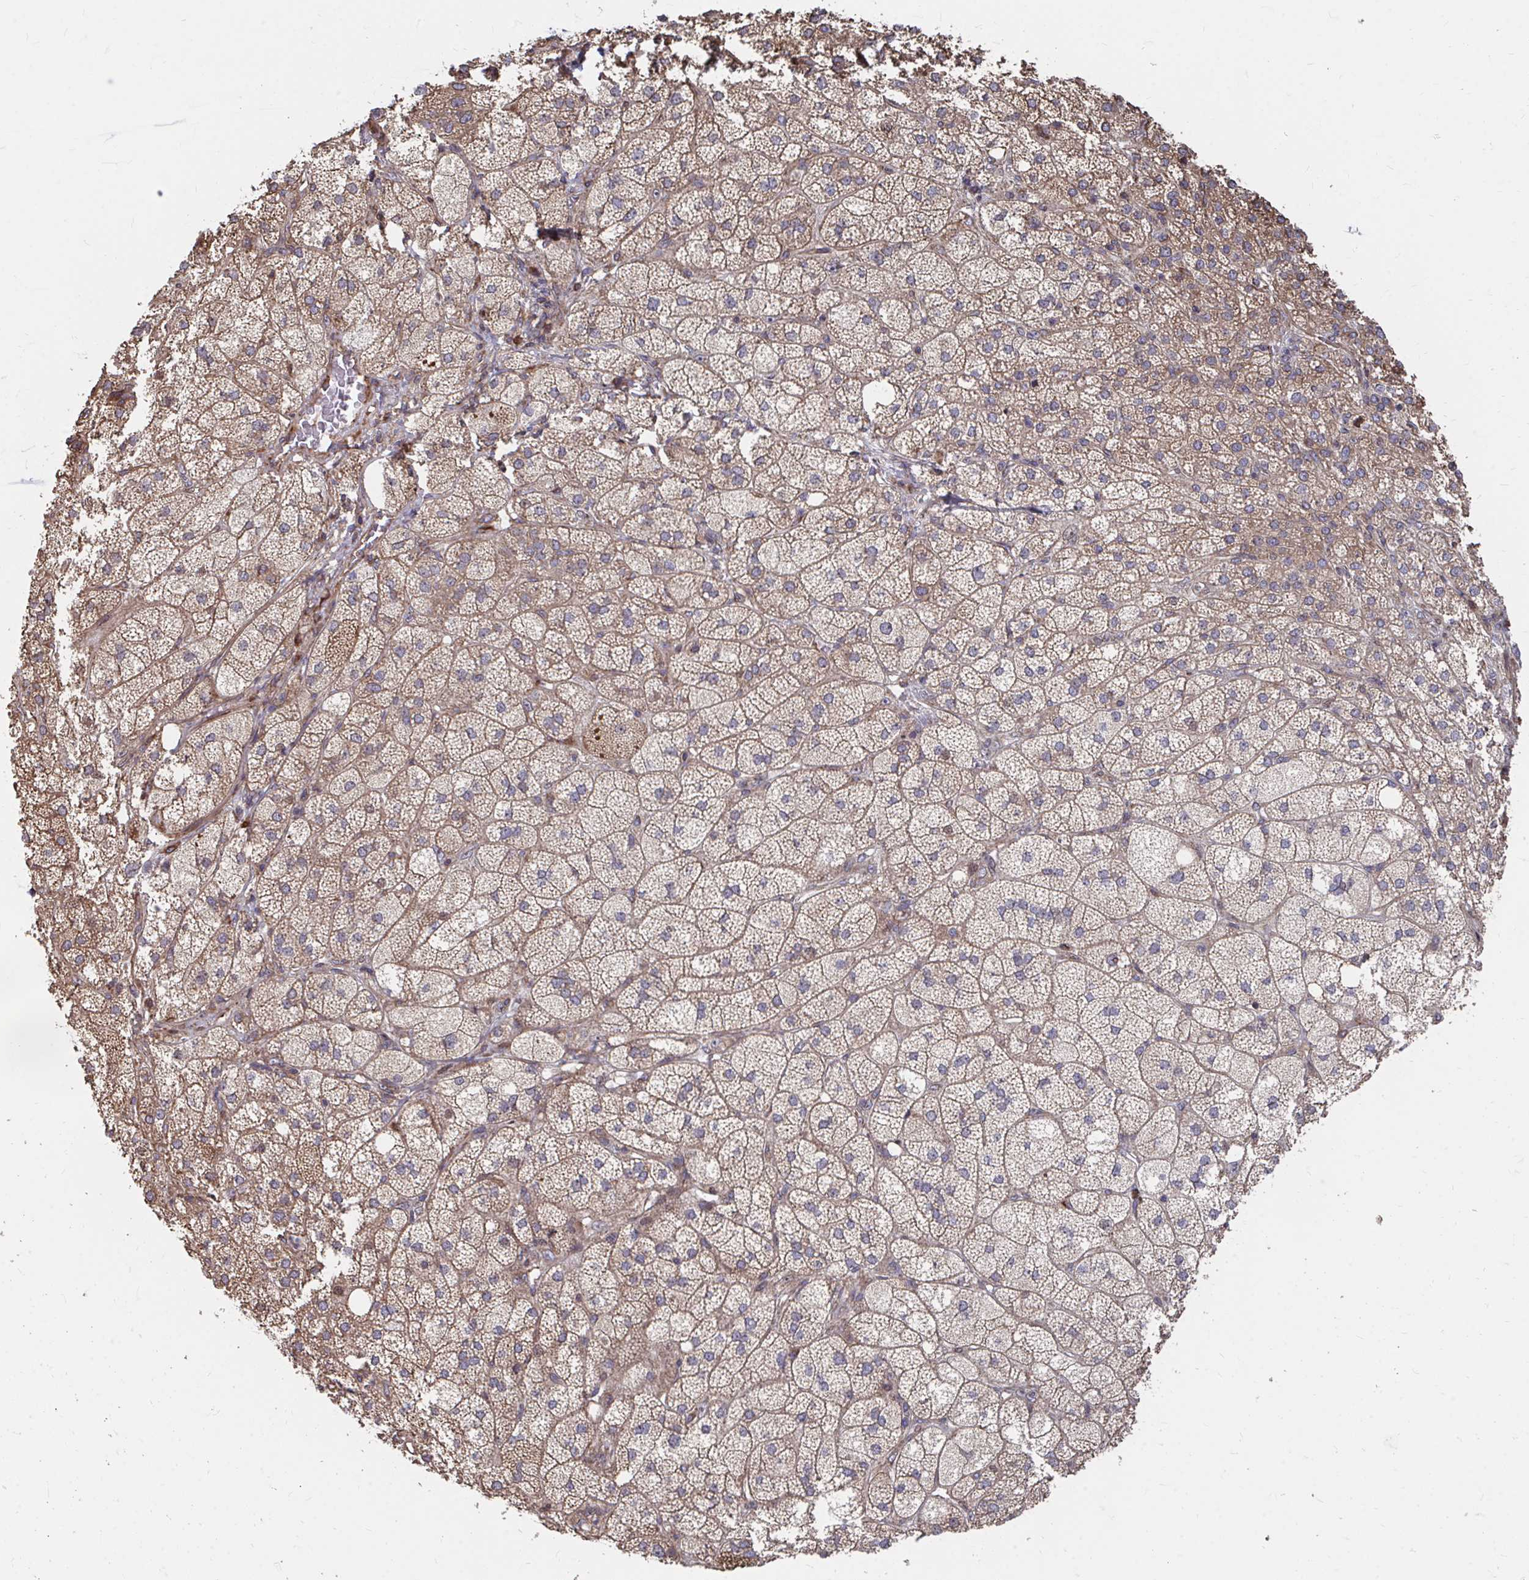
{"staining": {"intensity": "moderate", "quantity": "25%-75%", "location": "cytoplasmic/membranous"}, "tissue": "adrenal gland", "cell_type": "Glandular cells", "image_type": "normal", "snomed": [{"axis": "morphology", "description": "Normal tissue, NOS"}, {"axis": "topography", "description": "Adrenal gland"}], "caption": "Moderate cytoplasmic/membranous positivity for a protein is seen in about 25%-75% of glandular cells of normal adrenal gland using immunohistochemistry (IHC).", "gene": "FAM89A", "patient": {"sex": "female", "age": 60}}